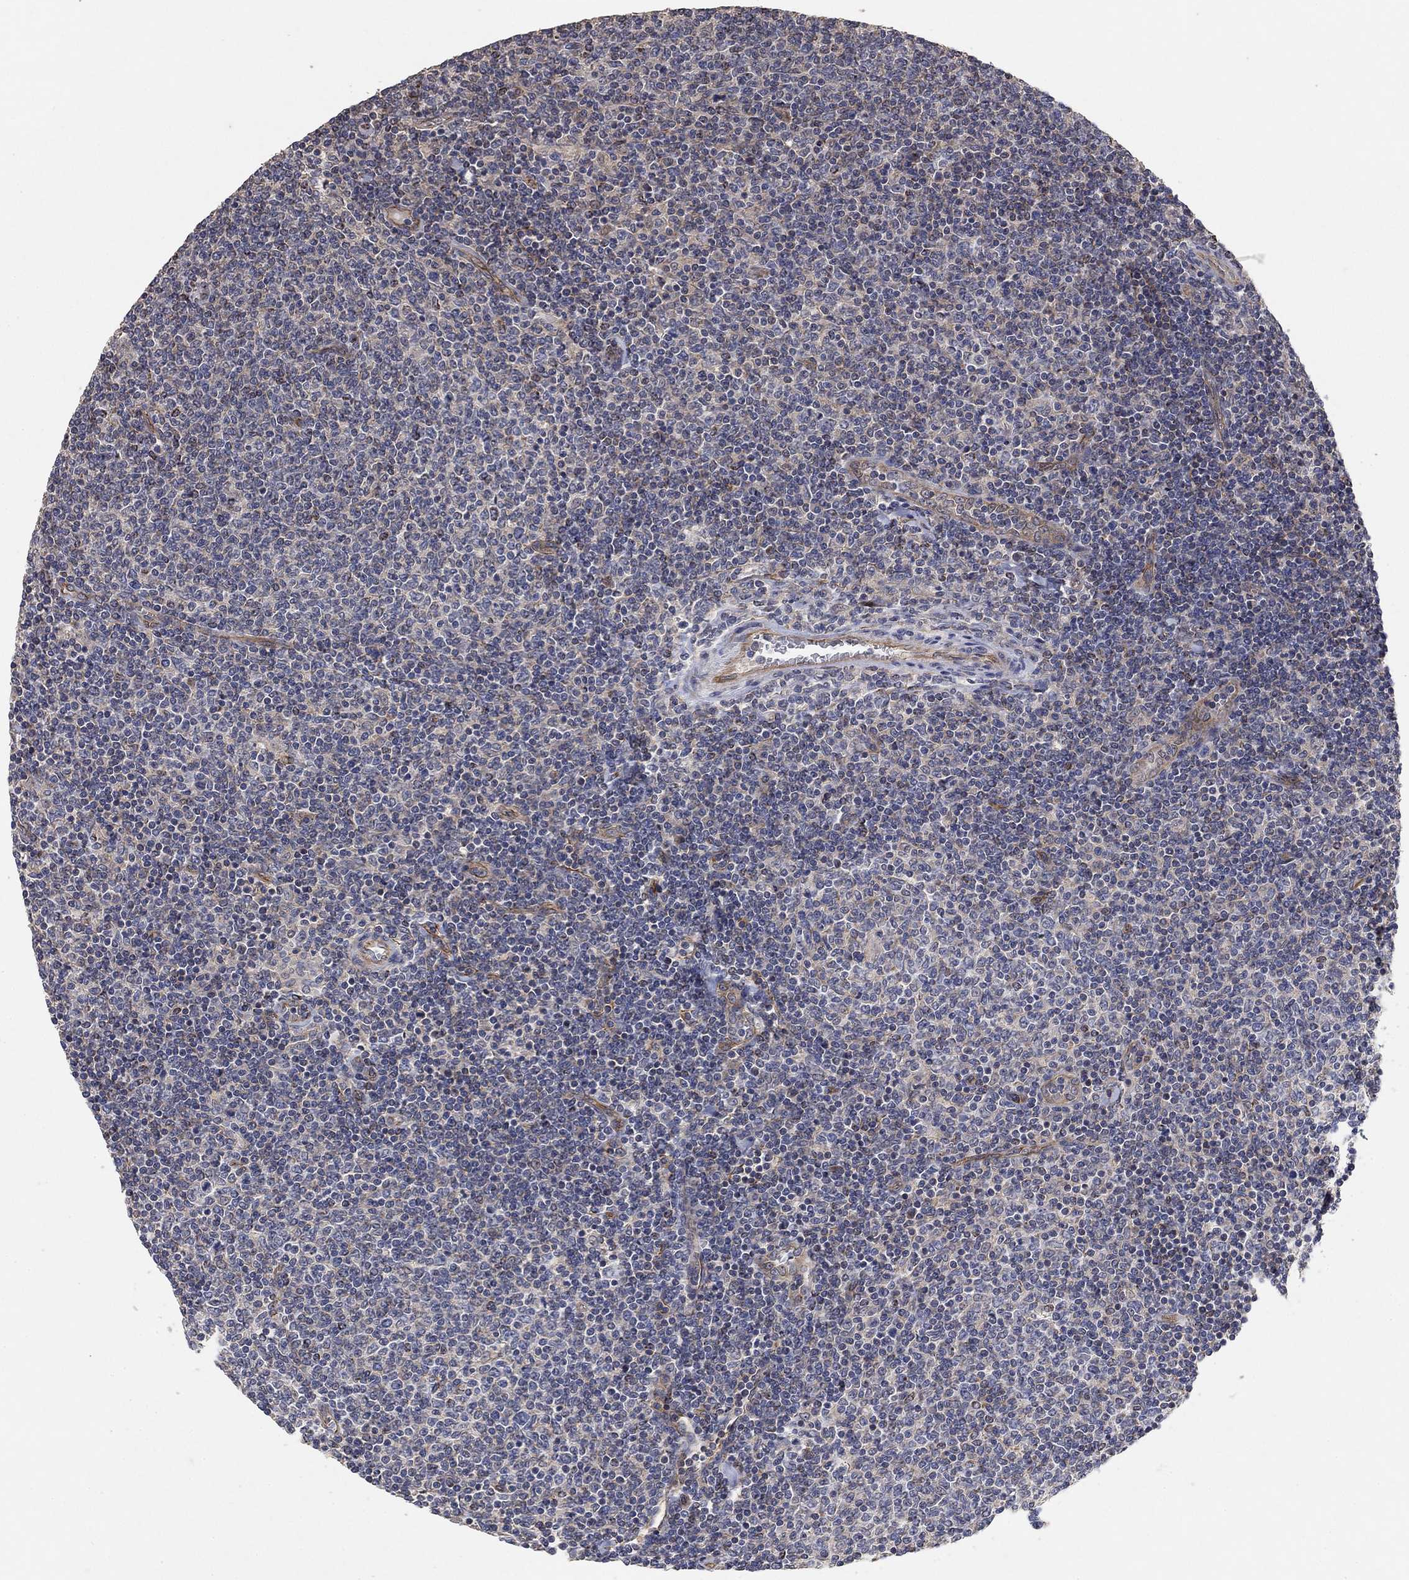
{"staining": {"intensity": "negative", "quantity": "none", "location": "none"}, "tissue": "lymphoma", "cell_type": "Tumor cells", "image_type": "cancer", "snomed": [{"axis": "morphology", "description": "Malignant lymphoma, non-Hodgkin's type, Low grade"}, {"axis": "topography", "description": "Lymph node"}], "caption": "Histopathology image shows no significant protein staining in tumor cells of low-grade malignant lymphoma, non-Hodgkin's type. (DAB (3,3'-diaminobenzidine) IHC visualized using brightfield microscopy, high magnification).", "gene": "MCUR1", "patient": {"sex": "male", "age": 52}}